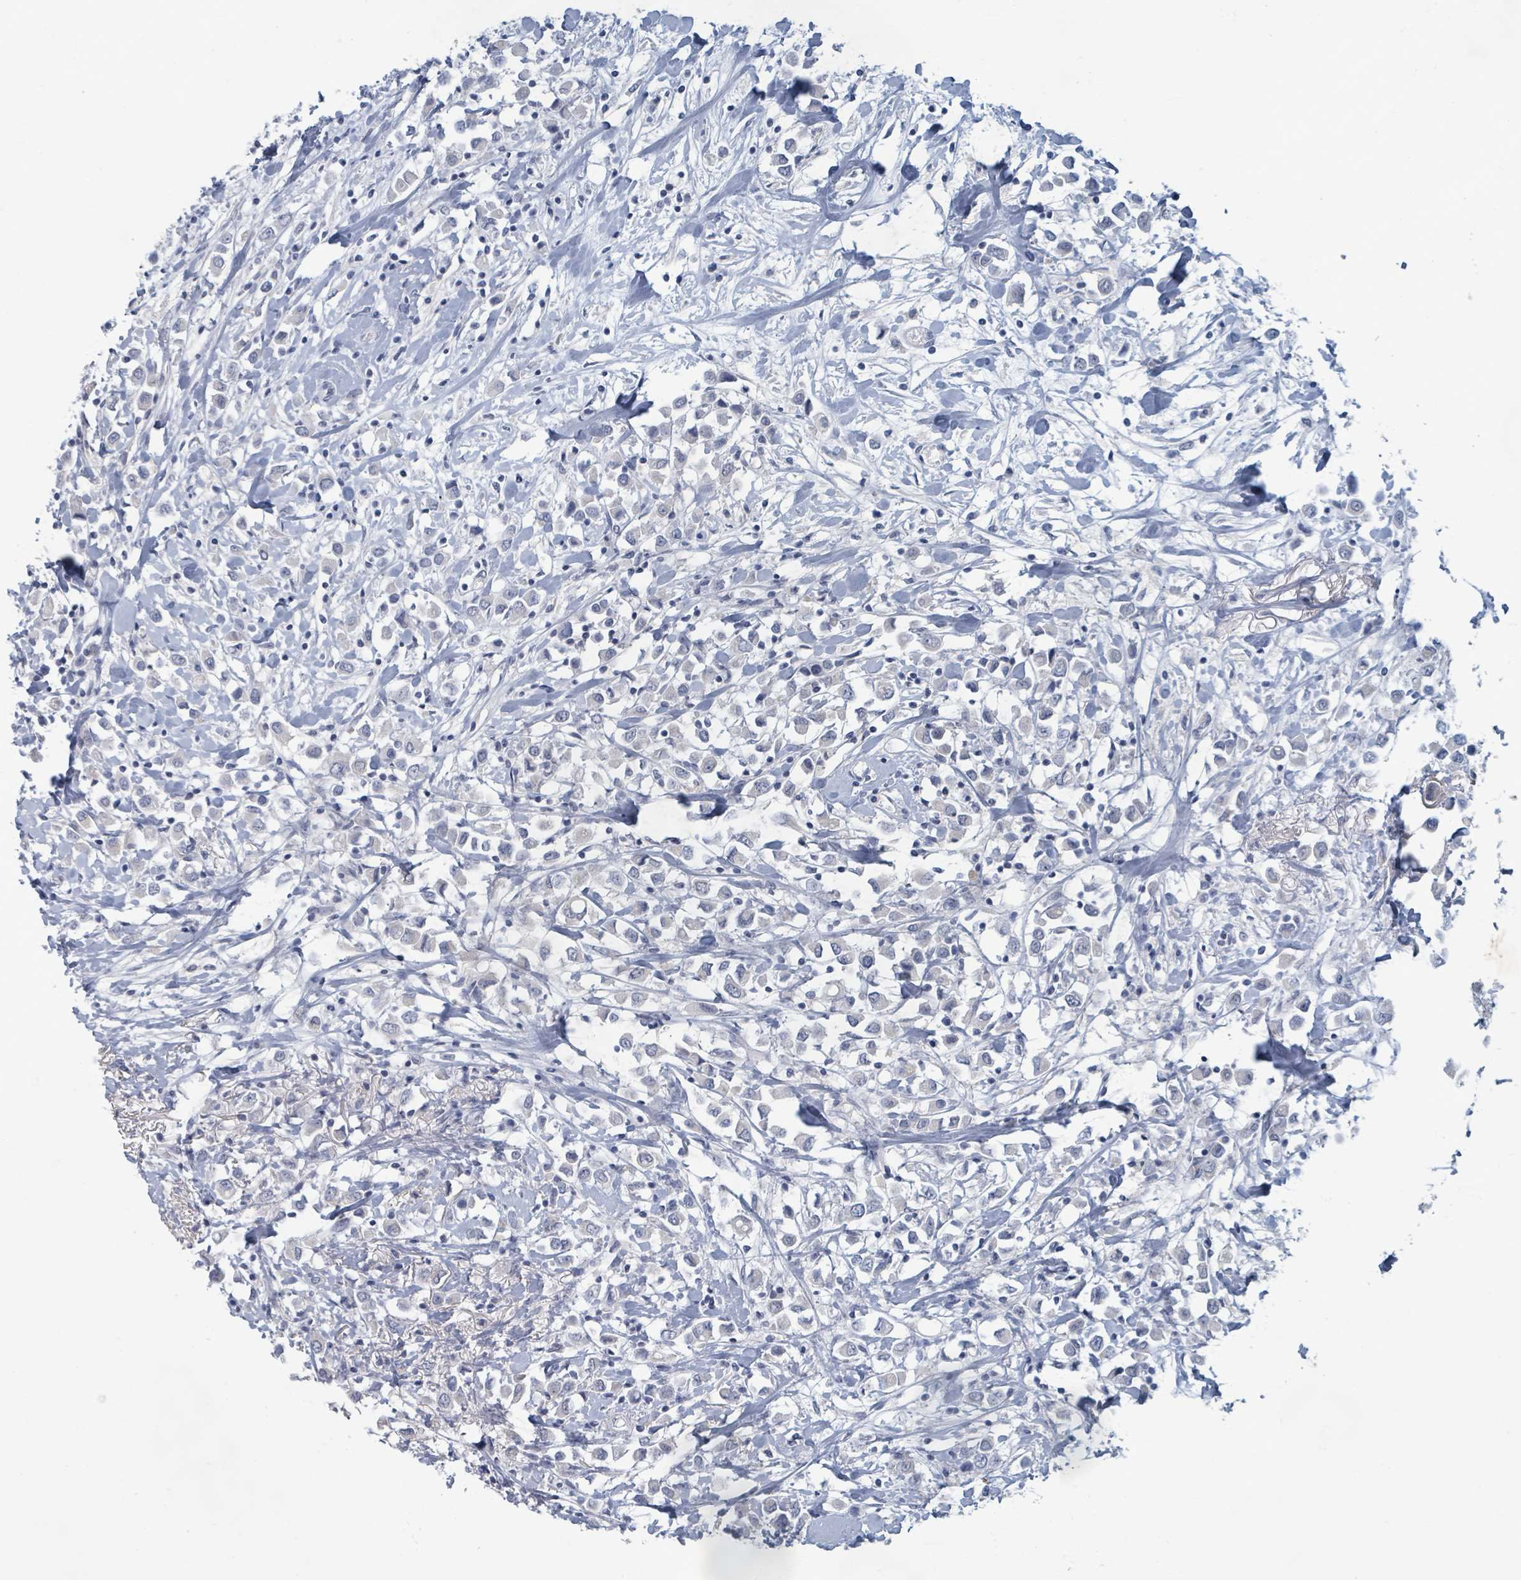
{"staining": {"intensity": "negative", "quantity": "none", "location": "none"}, "tissue": "breast cancer", "cell_type": "Tumor cells", "image_type": "cancer", "snomed": [{"axis": "morphology", "description": "Duct carcinoma"}, {"axis": "topography", "description": "Breast"}], "caption": "Immunohistochemical staining of human breast cancer shows no significant expression in tumor cells. (Immunohistochemistry (ihc), brightfield microscopy, high magnification).", "gene": "WNT11", "patient": {"sex": "female", "age": 61}}